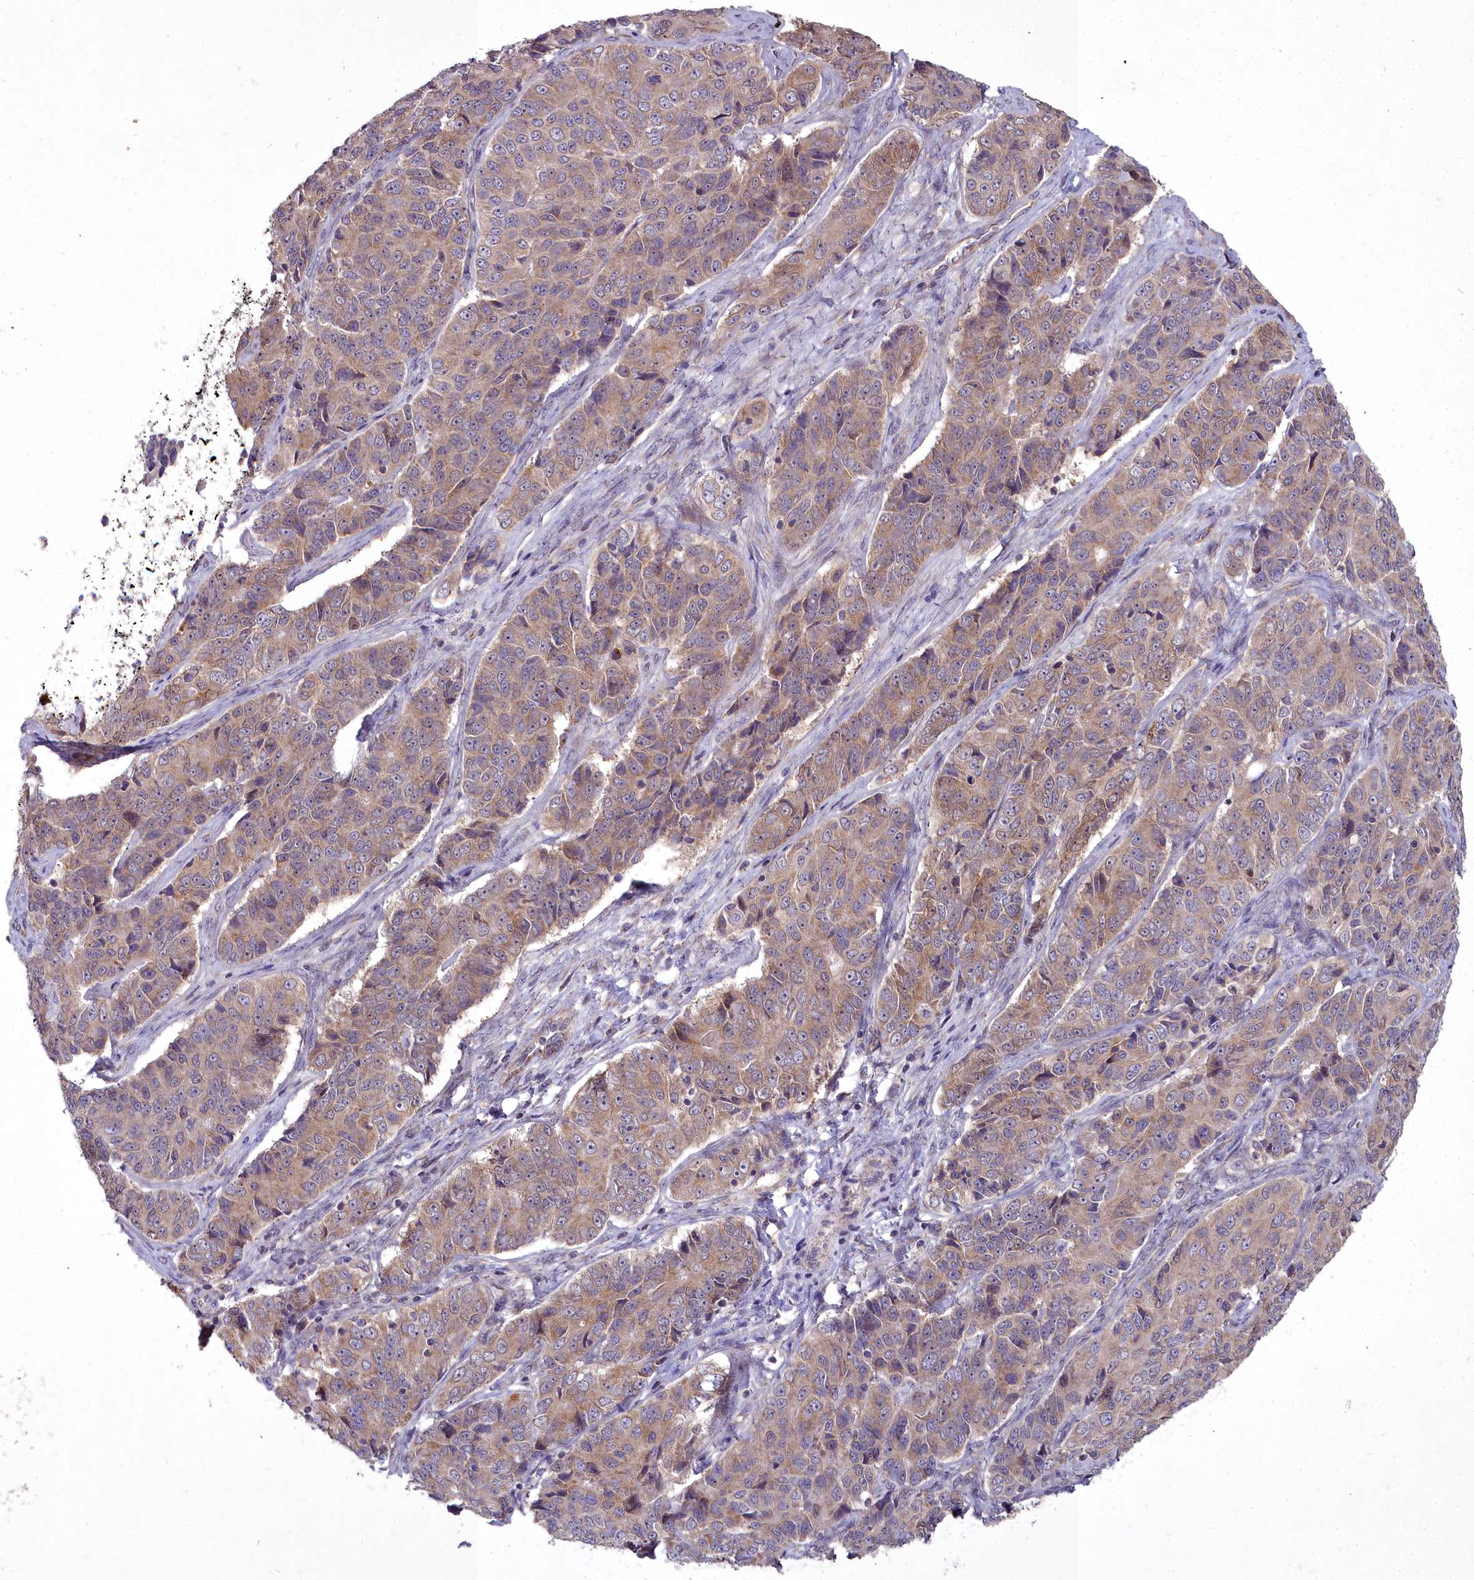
{"staining": {"intensity": "moderate", "quantity": ">75%", "location": "cytoplasmic/membranous"}, "tissue": "ovarian cancer", "cell_type": "Tumor cells", "image_type": "cancer", "snomed": [{"axis": "morphology", "description": "Carcinoma, endometroid"}, {"axis": "topography", "description": "Ovary"}], "caption": "The photomicrograph reveals immunohistochemical staining of ovarian cancer (endometroid carcinoma). There is moderate cytoplasmic/membranous staining is appreciated in approximately >75% of tumor cells.", "gene": "MICU2", "patient": {"sex": "female", "age": 51}}